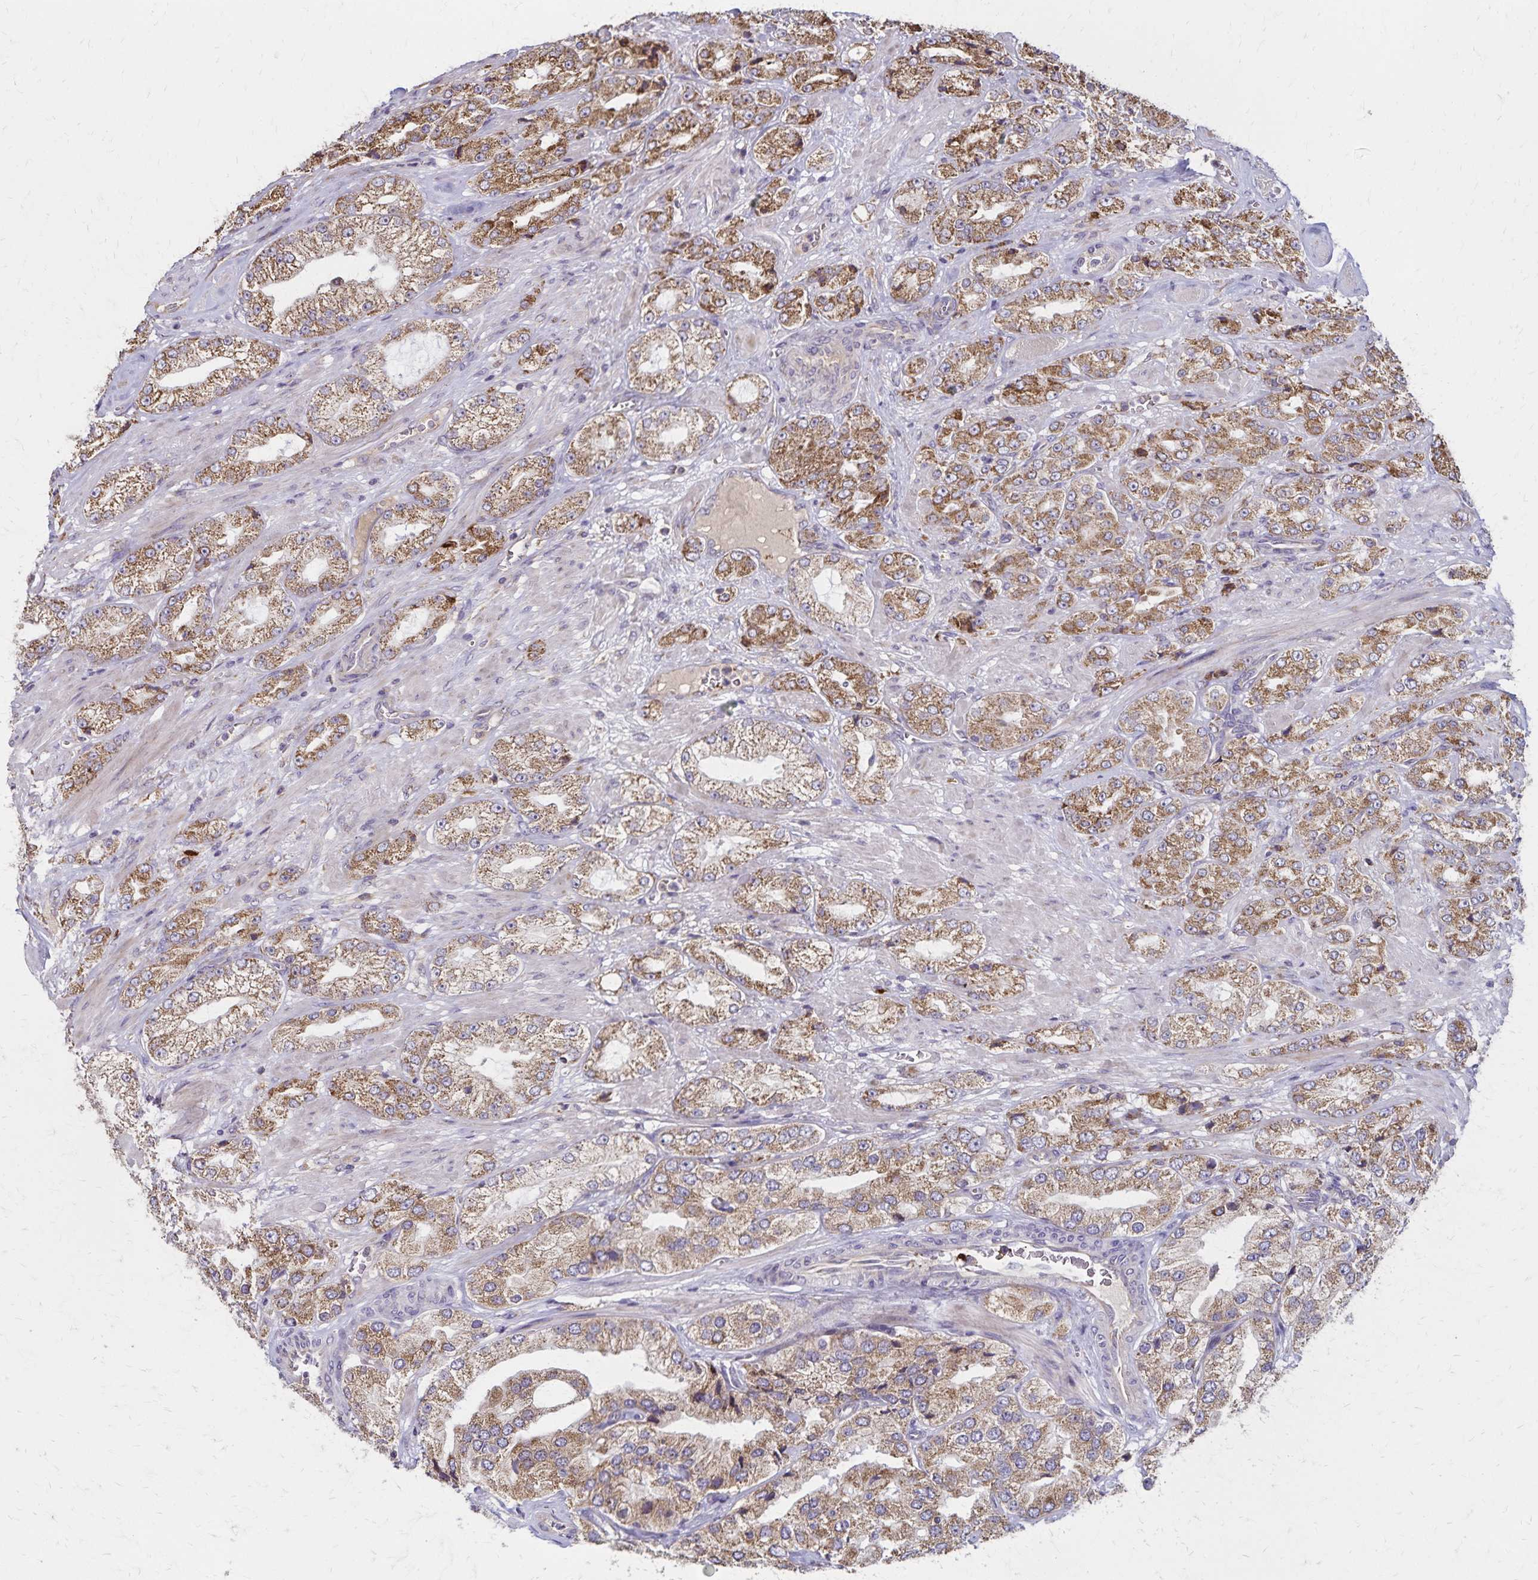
{"staining": {"intensity": "moderate", "quantity": "25%-75%", "location": "cytoplasmic/membranous"}, "tissue": "prostate cancer", "cell_type": "Tumor cells", "image_type": "cancer", "snomed": [{"axis": "morphology", "description": "Adenocarcinoma, High grade"}, {"axis": "topography", "description": "Prostate"}], "caption": "Human prostate cancer (adenocarcinoma (high-grade)) stained with a brown dye demonstrates moderate cytoplasmic/membranous positive staining in approximately 25%-75% of tumor cells.", "gene": "RNF10", "patient": {"sex": "male", "age": 68}}